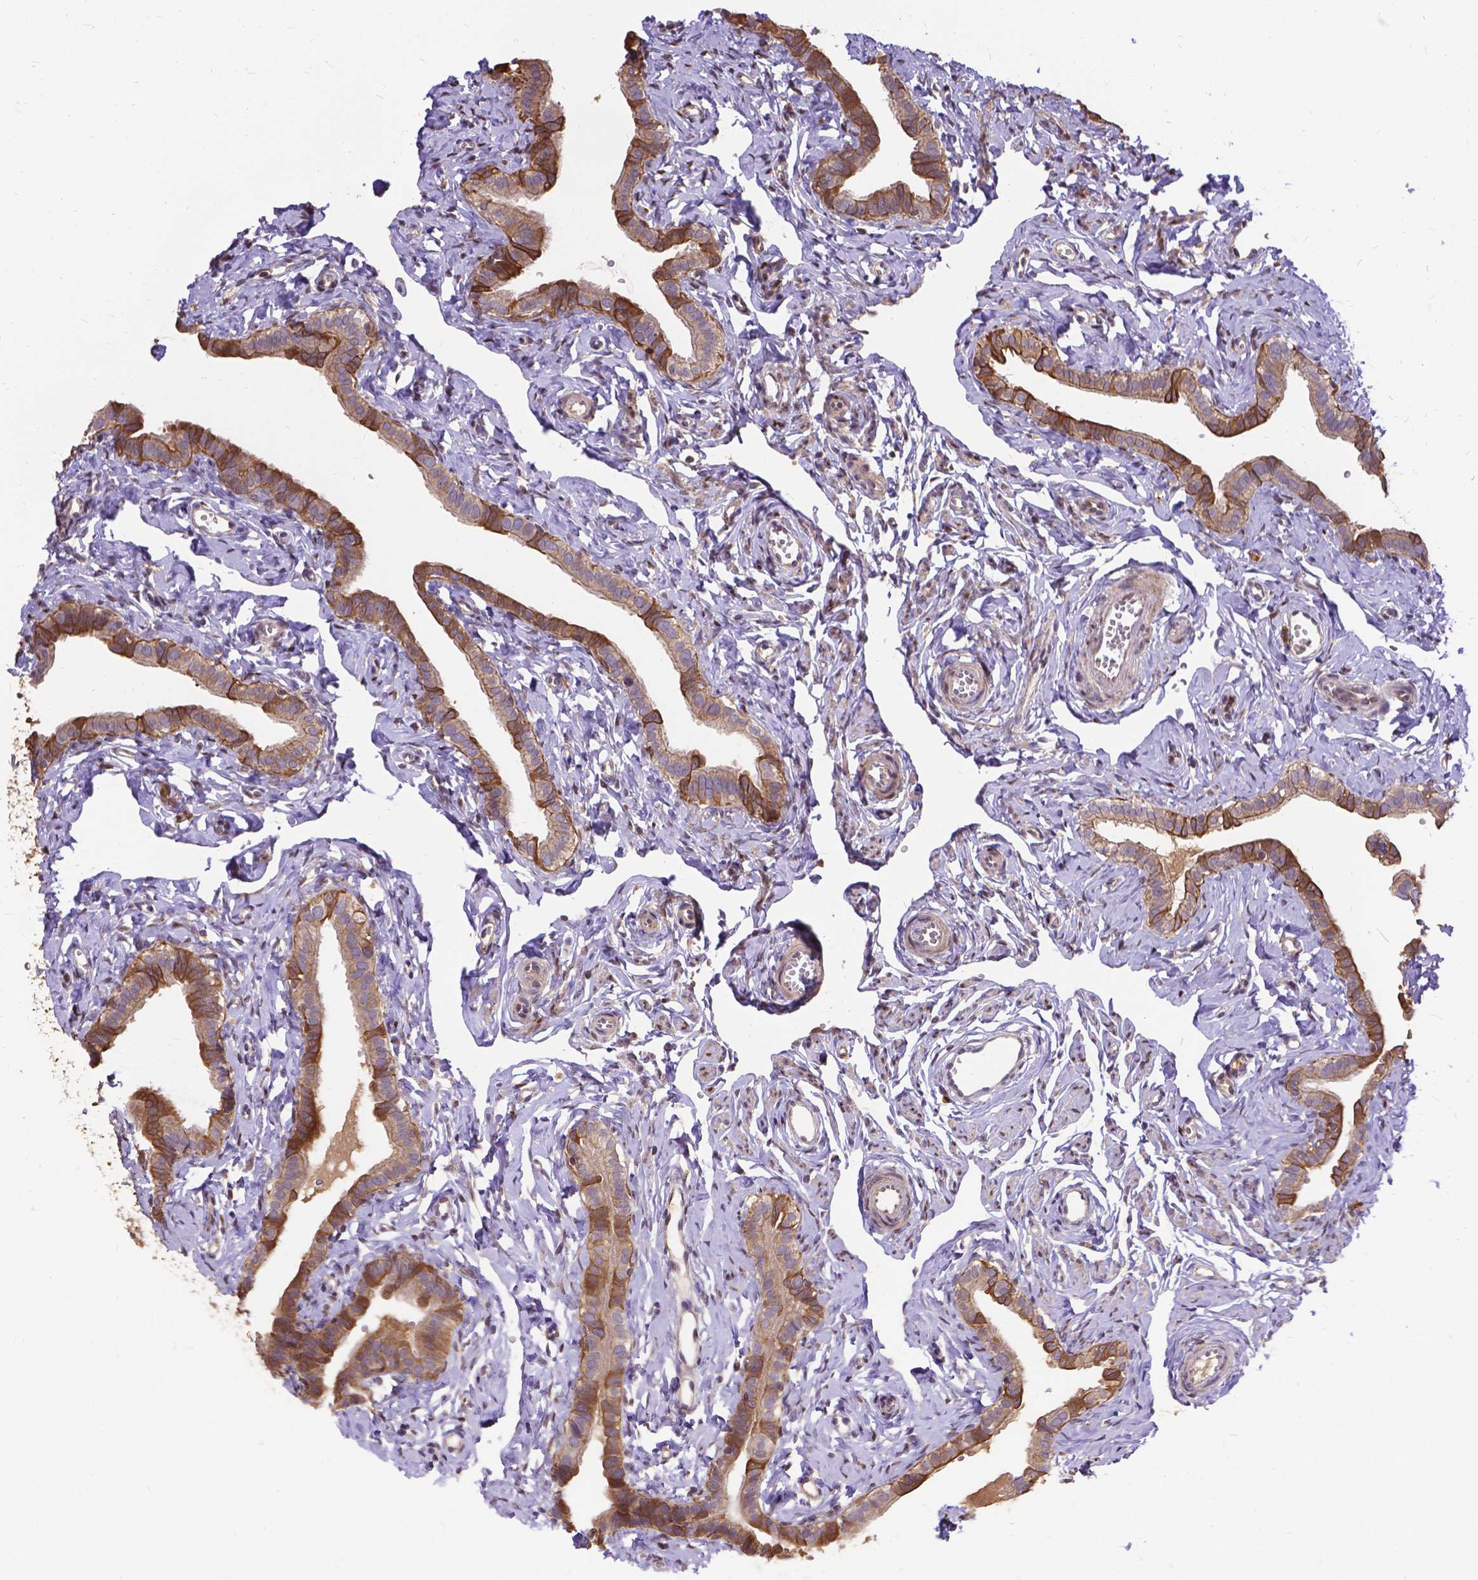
{"staining": {"intensity": "strong", "quantity": ">75%", "location": "cytoplasmic/membranous"}, "tissue": "fallopian tube", "cell_type": "Glandular cells", "image_type": "normal", "snomed": [{"axis": "morphology", "description": "Normal tissue, NOS"}, {"axis": "topography", "description": "Fallopian tube"}], "caption": "Unremarkable fallopian tube exhibits strong cytoplasmic/membranous staining in about >75% of glandular cells, visualized by immunohistochemistry. (DAB IHC, brown staining for protein, blue staining for nuclei).", "gene": "DENND6A", "patient": {"sex": "female", "age": 41}}